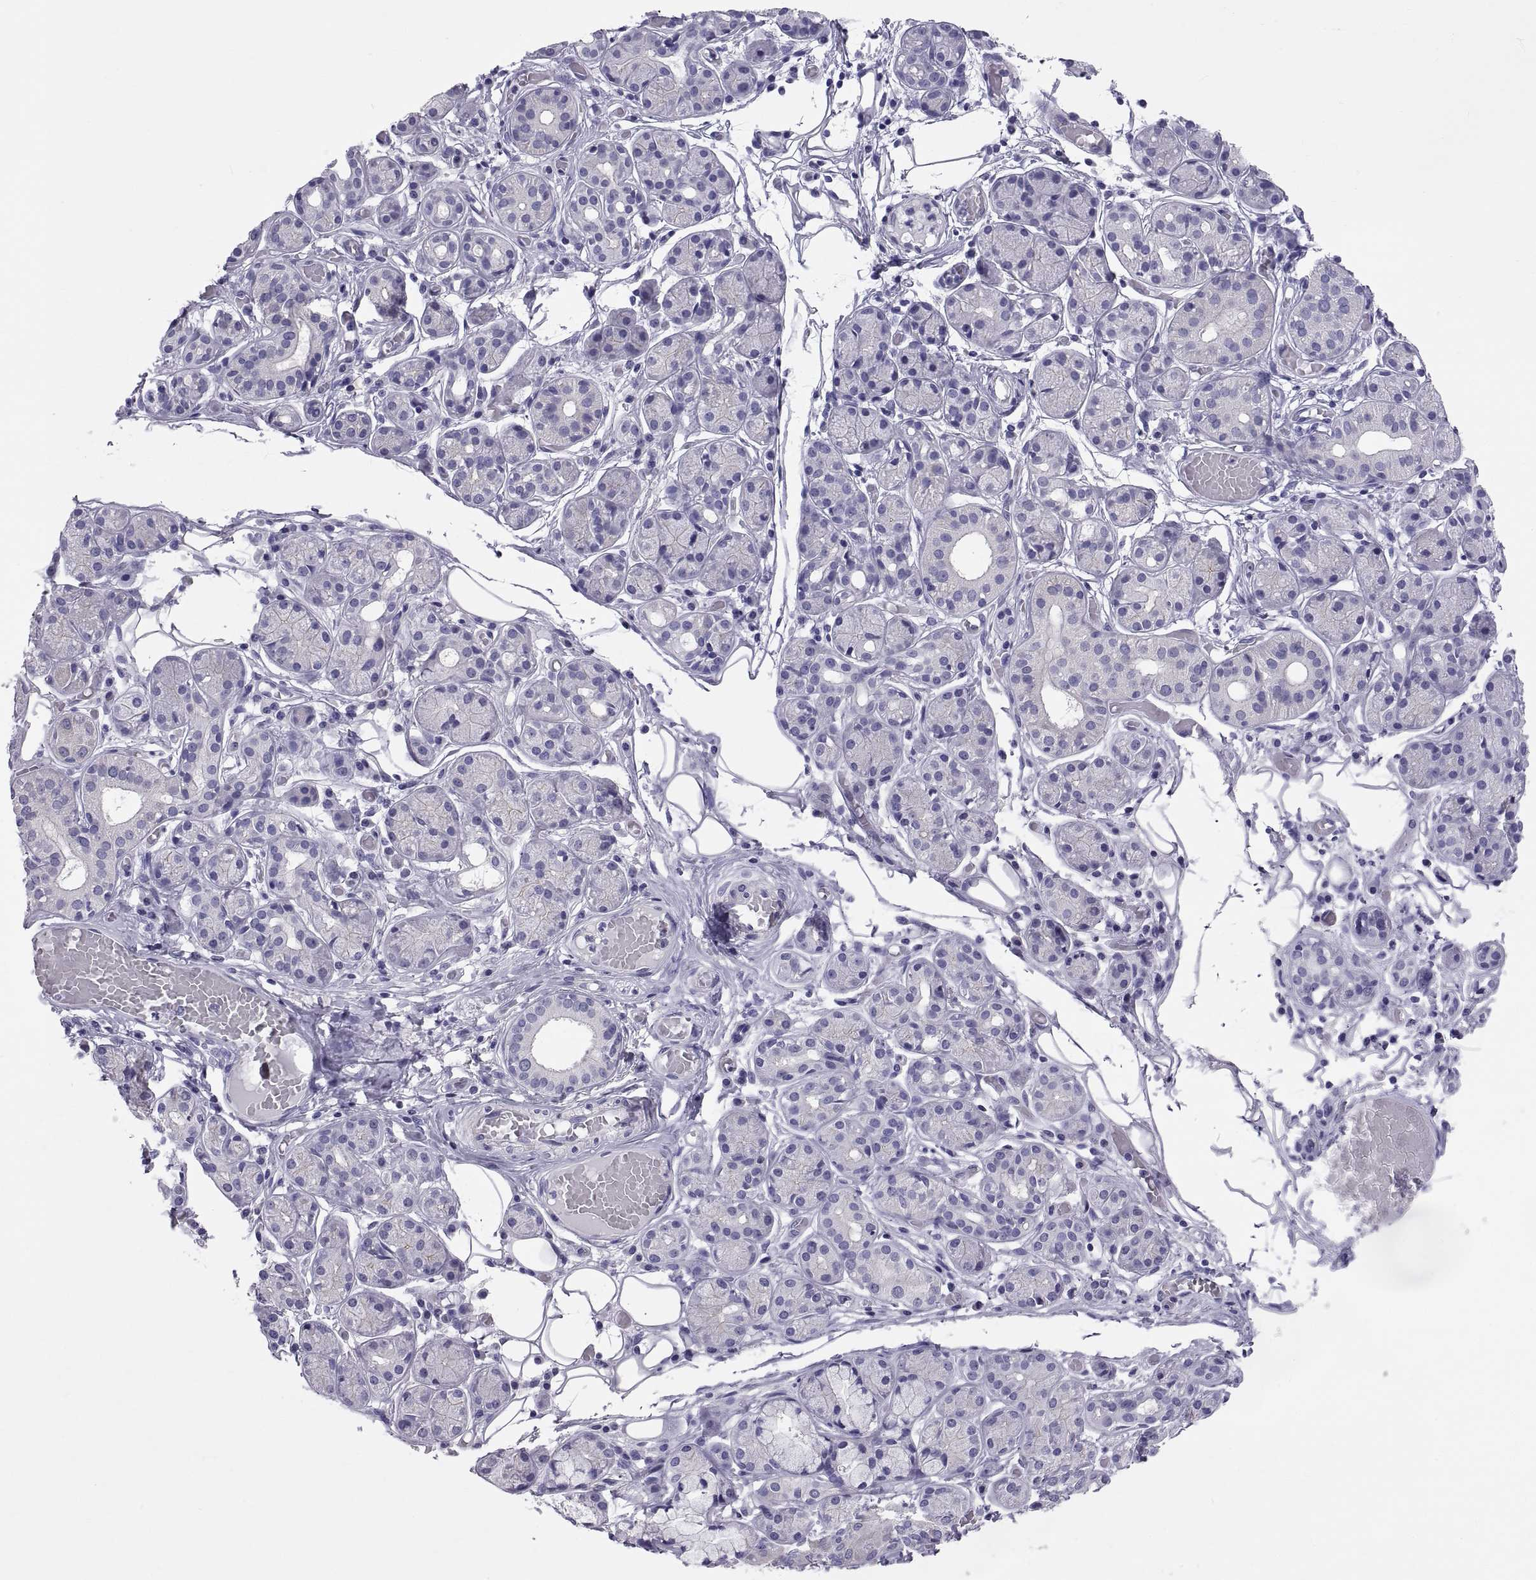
{"staining": {"intensity": "negative", "quantity": "none", "location": "none"}, "tissue": "salivary gland", "cell_type": "Glandular cells", "image_type": "normal", "snomed": [{"axis": "morphology", "description": "Normal tissue, NOS"}, {"axis": "topography", "description": "Salivary gland"}, {"axis": "topography", "description": "Peripheral nerve tissue"}], "caption": "Immunohistochemical staining of benign salivary gland displays no significant staining in glandular cells. The staining is performed using DAB (3,3'-diaminobenzidine) brown chromogen with nuclei counter-stained in using hematoxylin.", "gene": "RNASE12", "patient": {"sex": "male", "age": 71}}